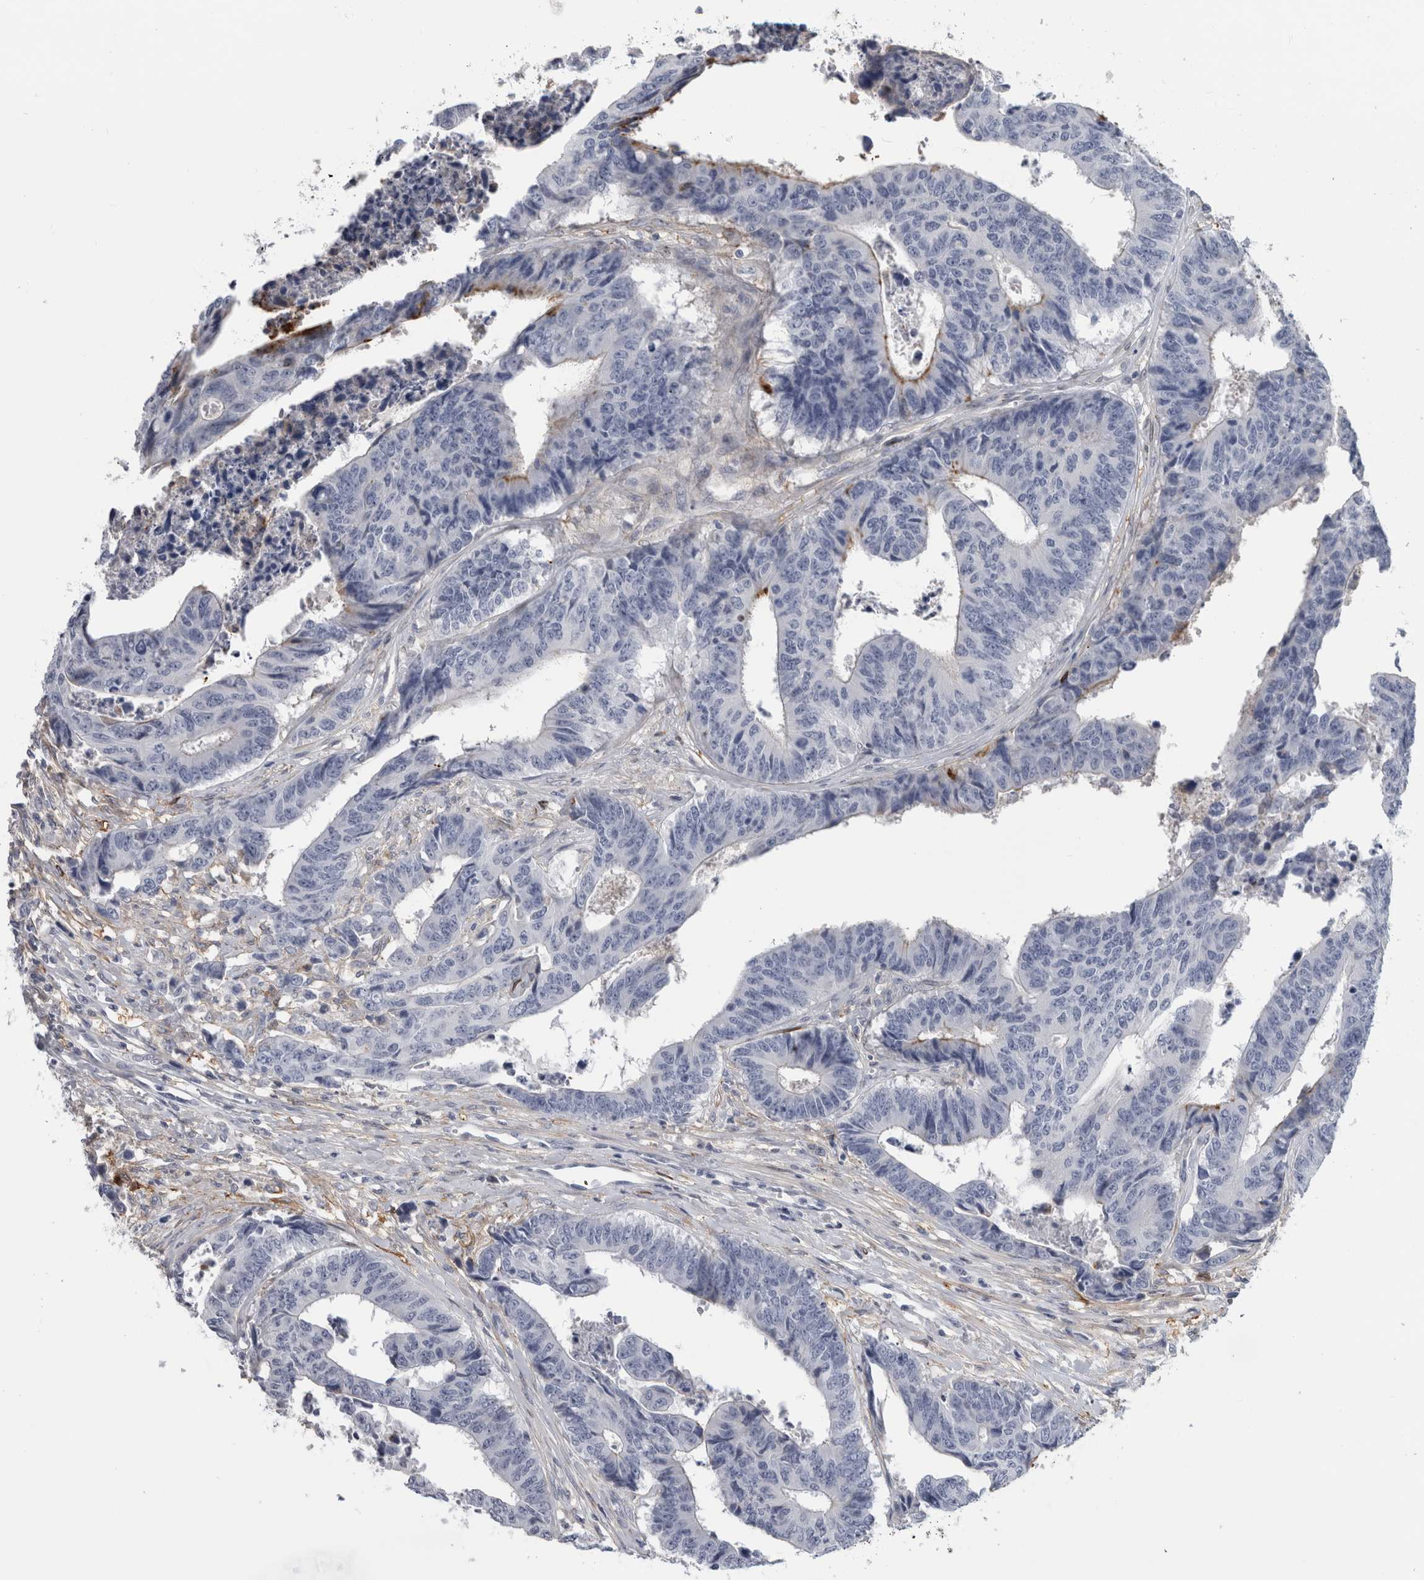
{"staining": {"intensity": "negative", "quantity": "none", "location": "none"}, "tissue": "colorectal cancer", "cell_type": "Tumor cells", "image_type": "cancer", "snomed": [{"axis": "morphology", "description": "Adenocarcinoma, NOS"}, {"axis": "topography", "description": "Rectum"}], "caption": "Protein analysis of colorectal cancer exhibits no significant expression in tumor cells.", "gene": "DNAJC24", "patient": {"sex": "male", "age": 84}}